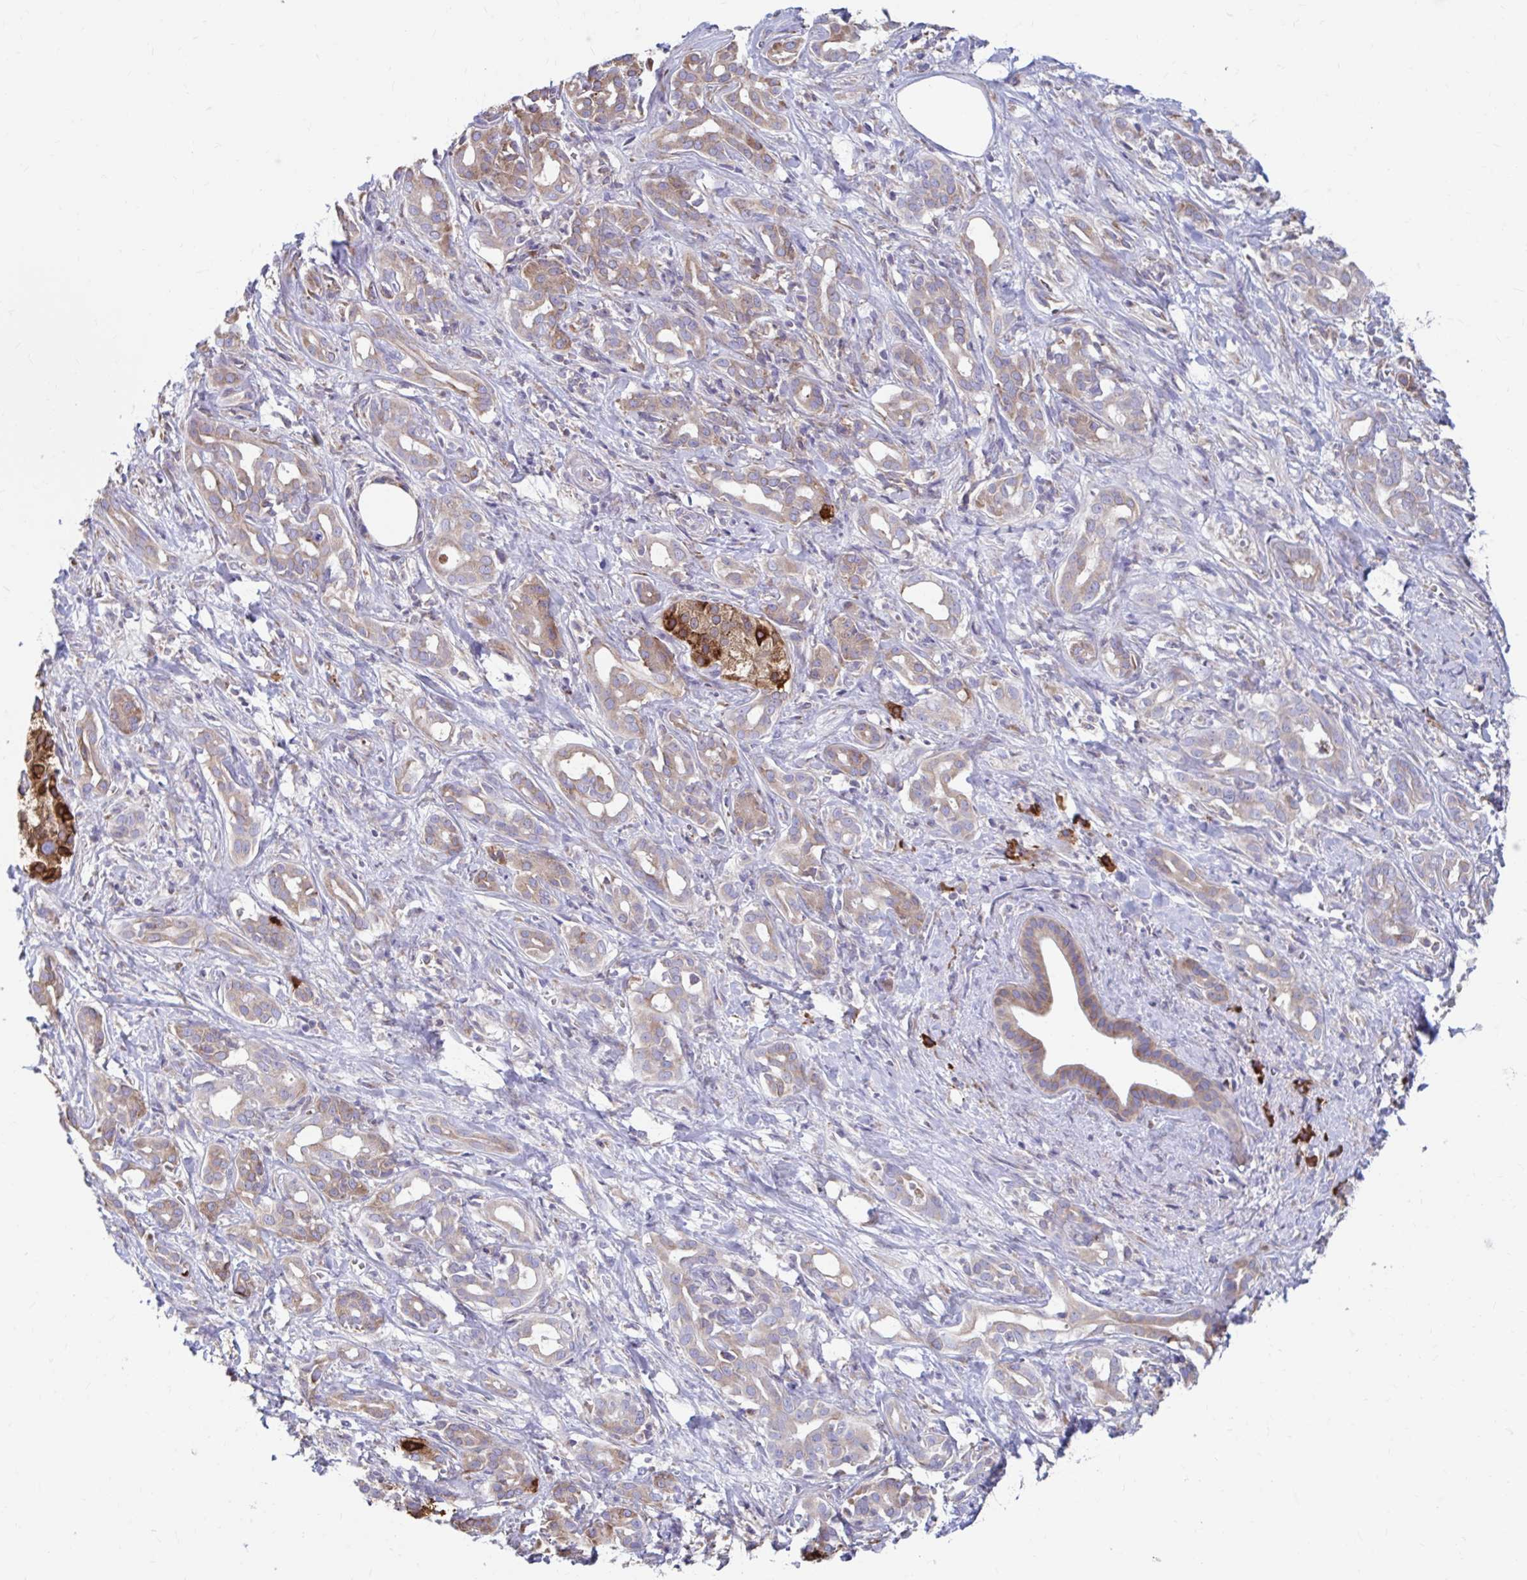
{"staining": {"intensity": "weak", "quantity": ">75%", "location": "cytoplasmic/membranous"}, "tissue": "pancreatic cancer", "cell_type": "Tumor cells", "image_type": "cancer", "snomed": [{"axis": "morphology", "description": "Adenocarcinoma, NOS"}, {"axis": "topography", "description": "Pancreas"}], "caption": "Immunohistochemistry photomicrograph of neoplastic tissue: human pancreatic adenocarcinoma stained using IHC demonstrates low levels of weak protein expression localized specifically in the cytoplasmic/membranous of tumor cells, appearing as a cytoplasmic/membranous brown color.", "gene": "FKBP2", "patient": {"sex": "male", "age": 61}}